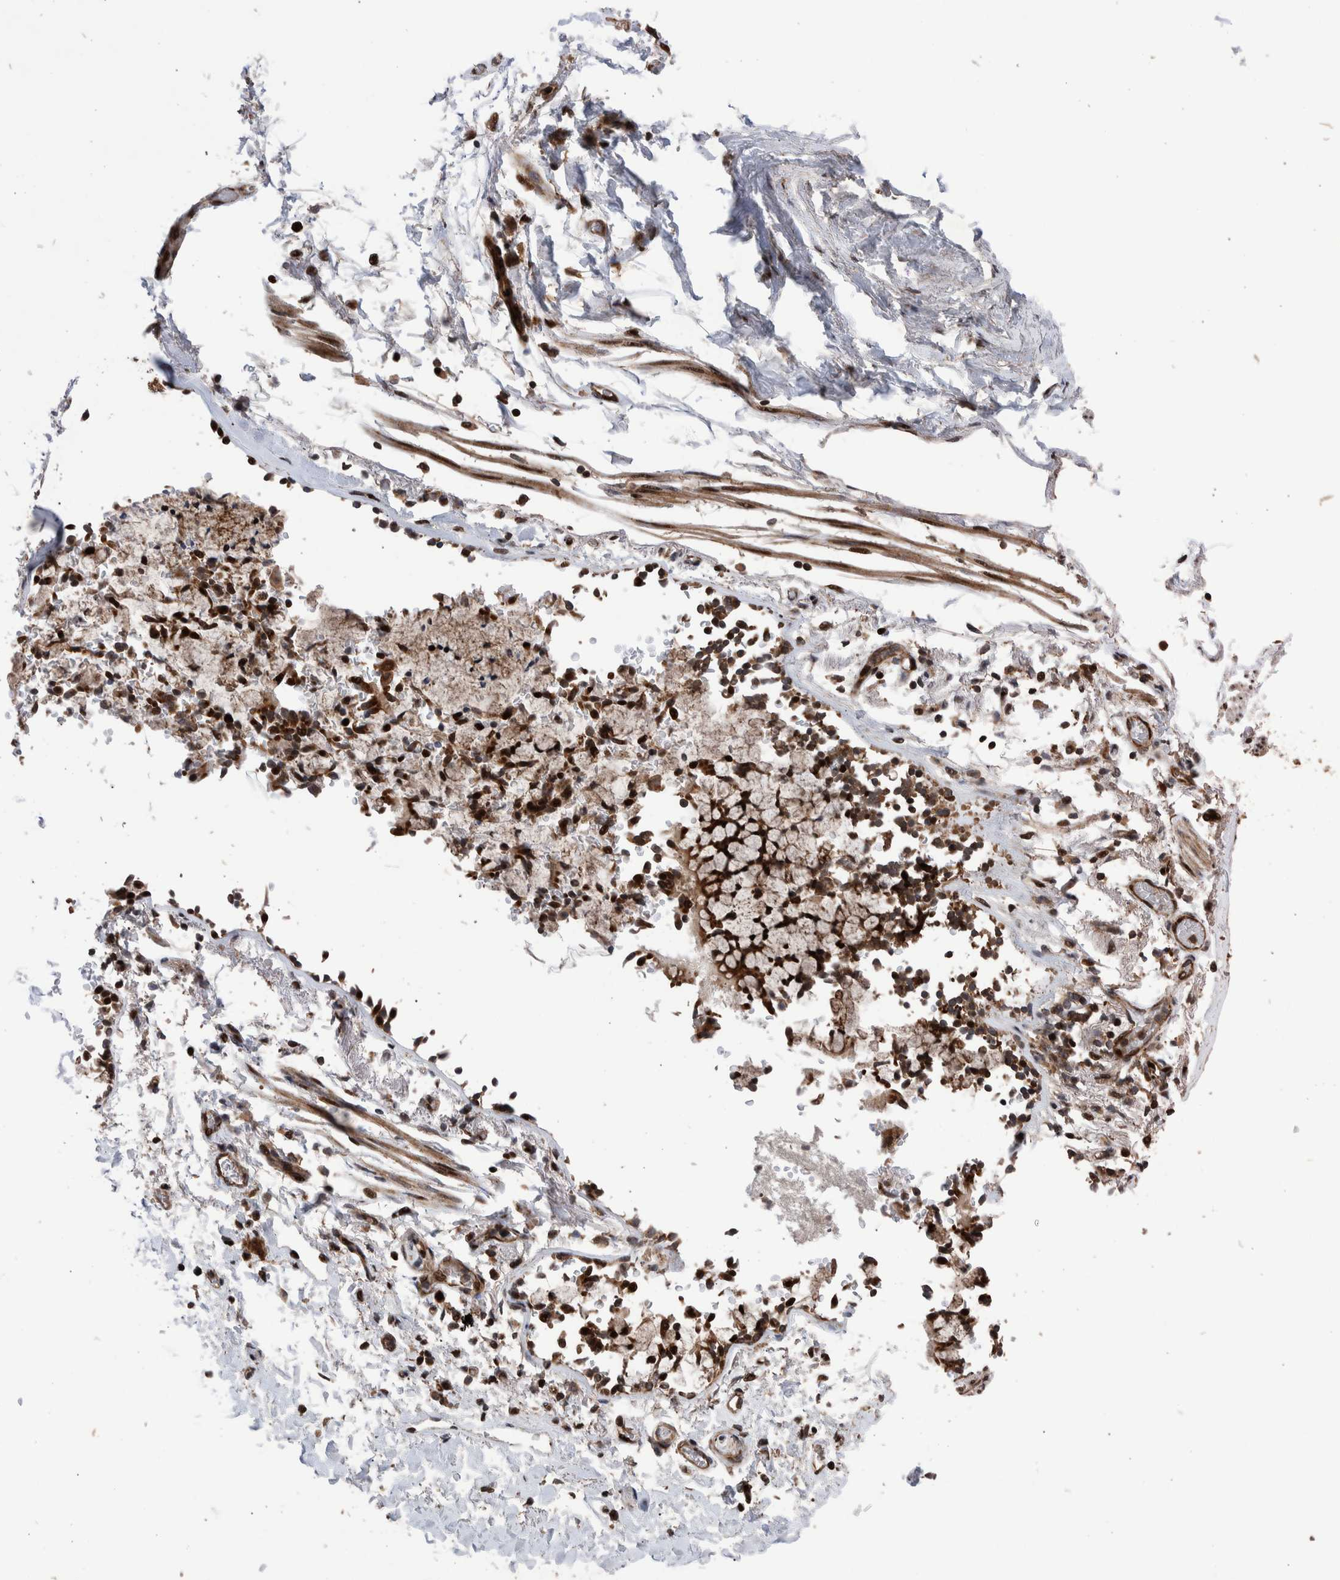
{"staining": {"intensity": "moderate", "quantity": ">75%", "location": "nuclear"}, "tissue": "soft tissue", "cell_type": "Fibroblasts", "image_type": "normal", "snomed": [{"axis": "morphology", "description": "Normal tissue, NOS"}, {"axis": "topography", "description": "Cartilage tissue"}, {"axis": "topography", "description": "Lung"}], "caption": "Brown immunohistochemical staining in unremarkable soft tissue demonstrates moderate nuclear positivity in about >75% of fibroblasts. (DAB IHC, brown staining for protein, blue staining for nuclei).", "gene": "SHISA6", "patient": {"sex": "female", "age": 77}}